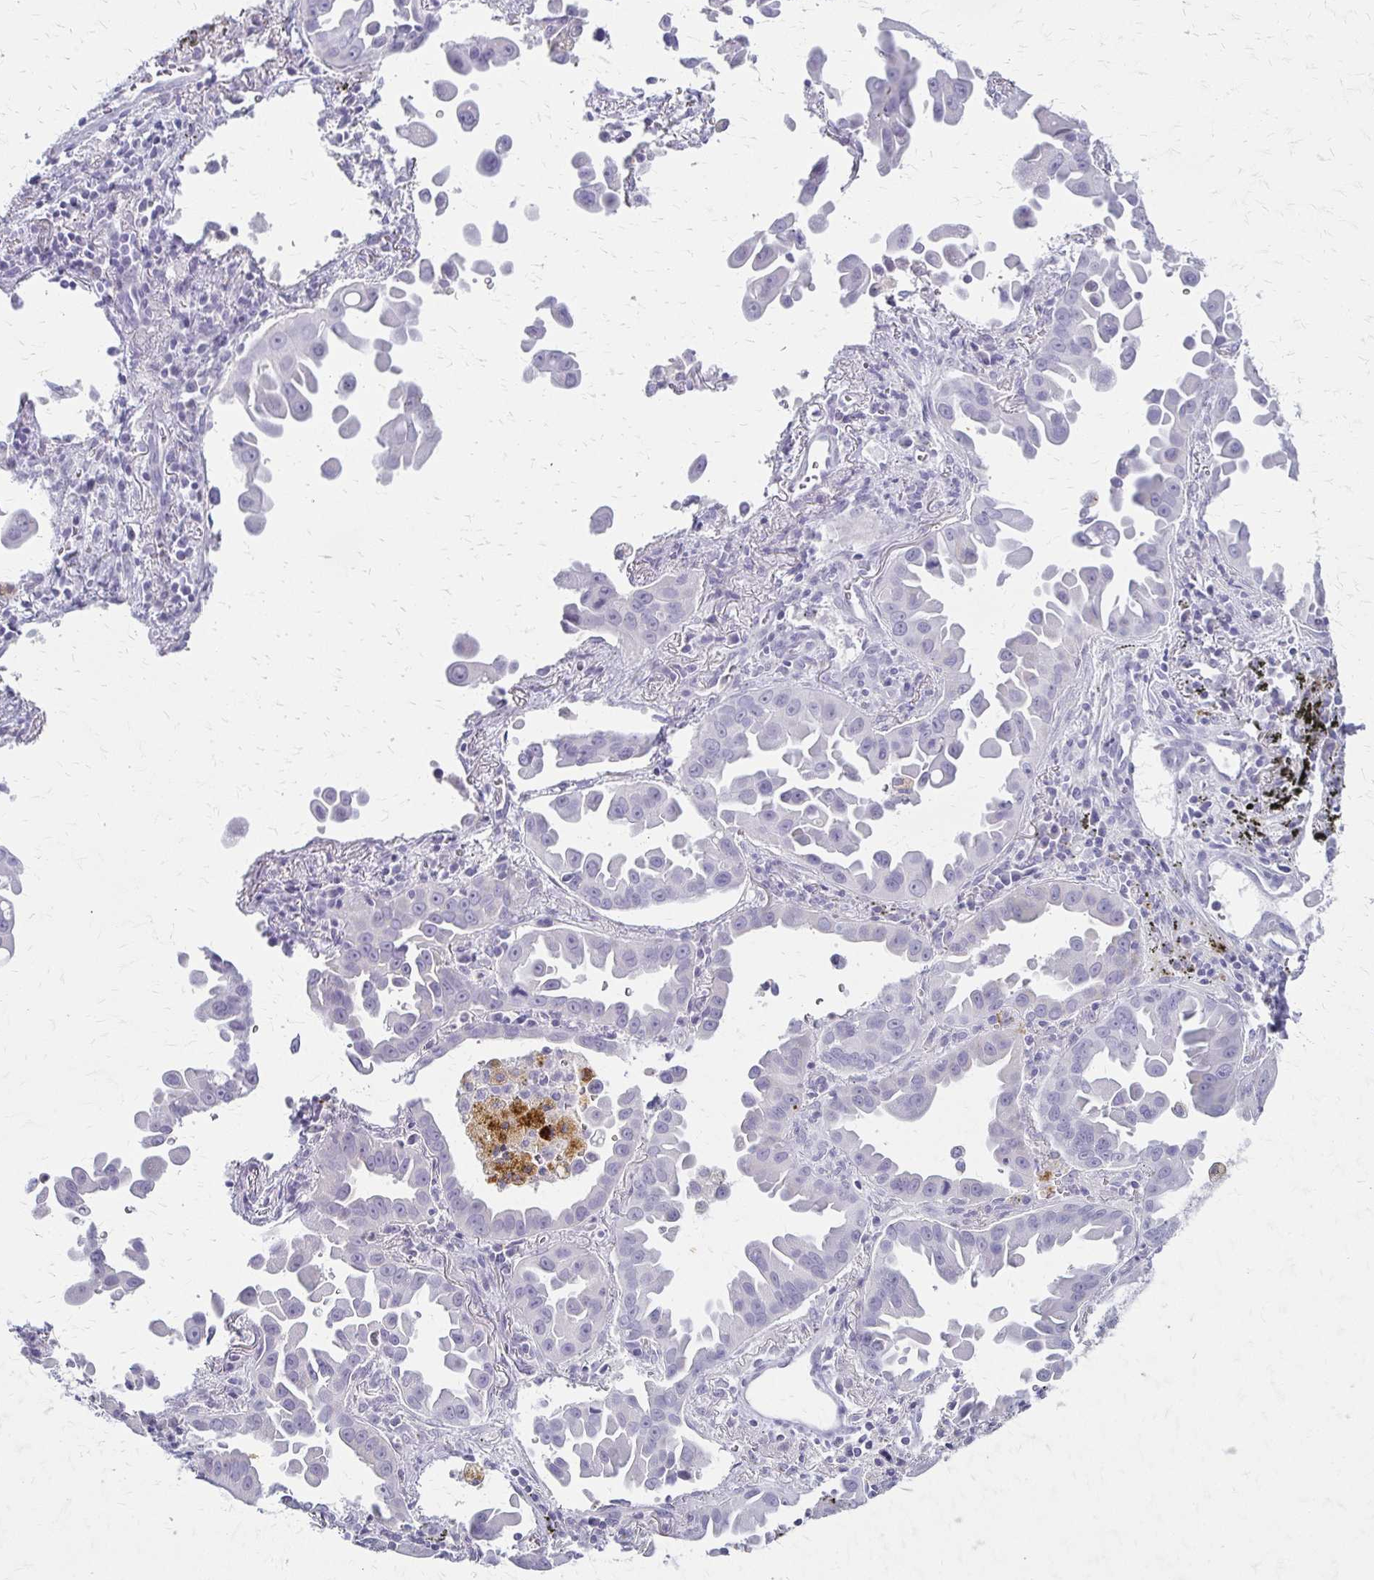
{"staining": {"intensity": "negative", "quantity": "none", "location": "none"}, "tissue": "lung cancer", "cell_type": "Tumor cells", "image_type": "cancer", "snomed": [{"axis": "morphology", "description": "Adenocarcinoma, NOS"}, {"axis": "topography", "description": "Lung"}], "caption": "An IHC image of lung cancer (adenocarcinoma) is shown. There is no staining in tumor cells of lung cancer (adenocarcinoma).", "gene": "ACP5", "patient": {"sex": "male", "age": 68}}